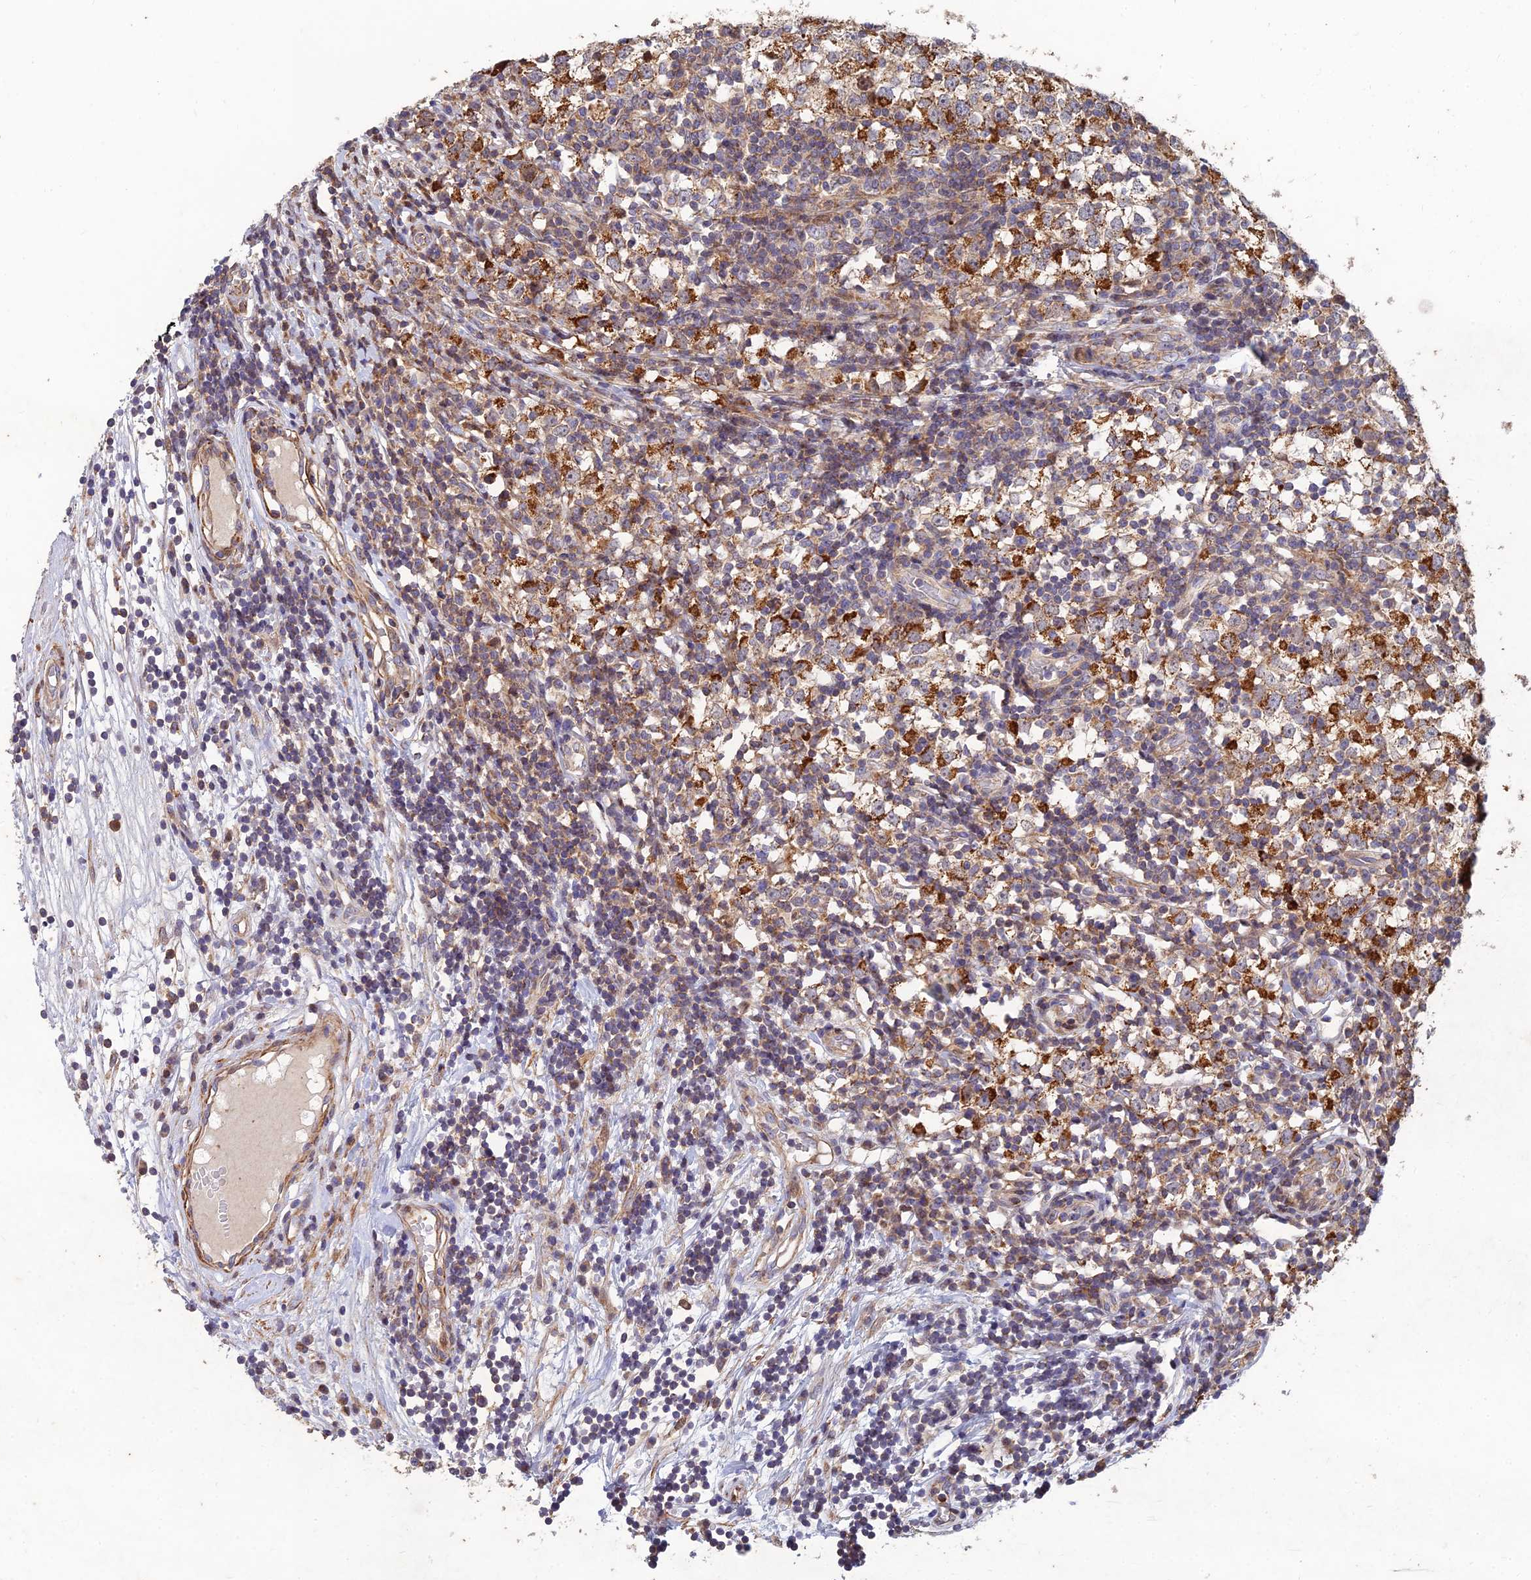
{"staining": {"intensity": "strong", "quantity": ">75%", "location": "cytoplasmic/membranous"}, "tissue": "testis cancer", "cell_type": "Tumor cells", "image_type": "cancer", "snomed": [{"axis": "morphology", "description": "Seminoma, NOS"}, {"axis": "topography", "description": "Testis"}], "caption": "A micrograph showing strong cytoplasmic/membranous positivity in about >75% of tumor cells in seminoma (testis), as visualized by brown immunohistochemical staining.", "gene": "RELCH", "patient": {"sex": "male", "age": 65}}